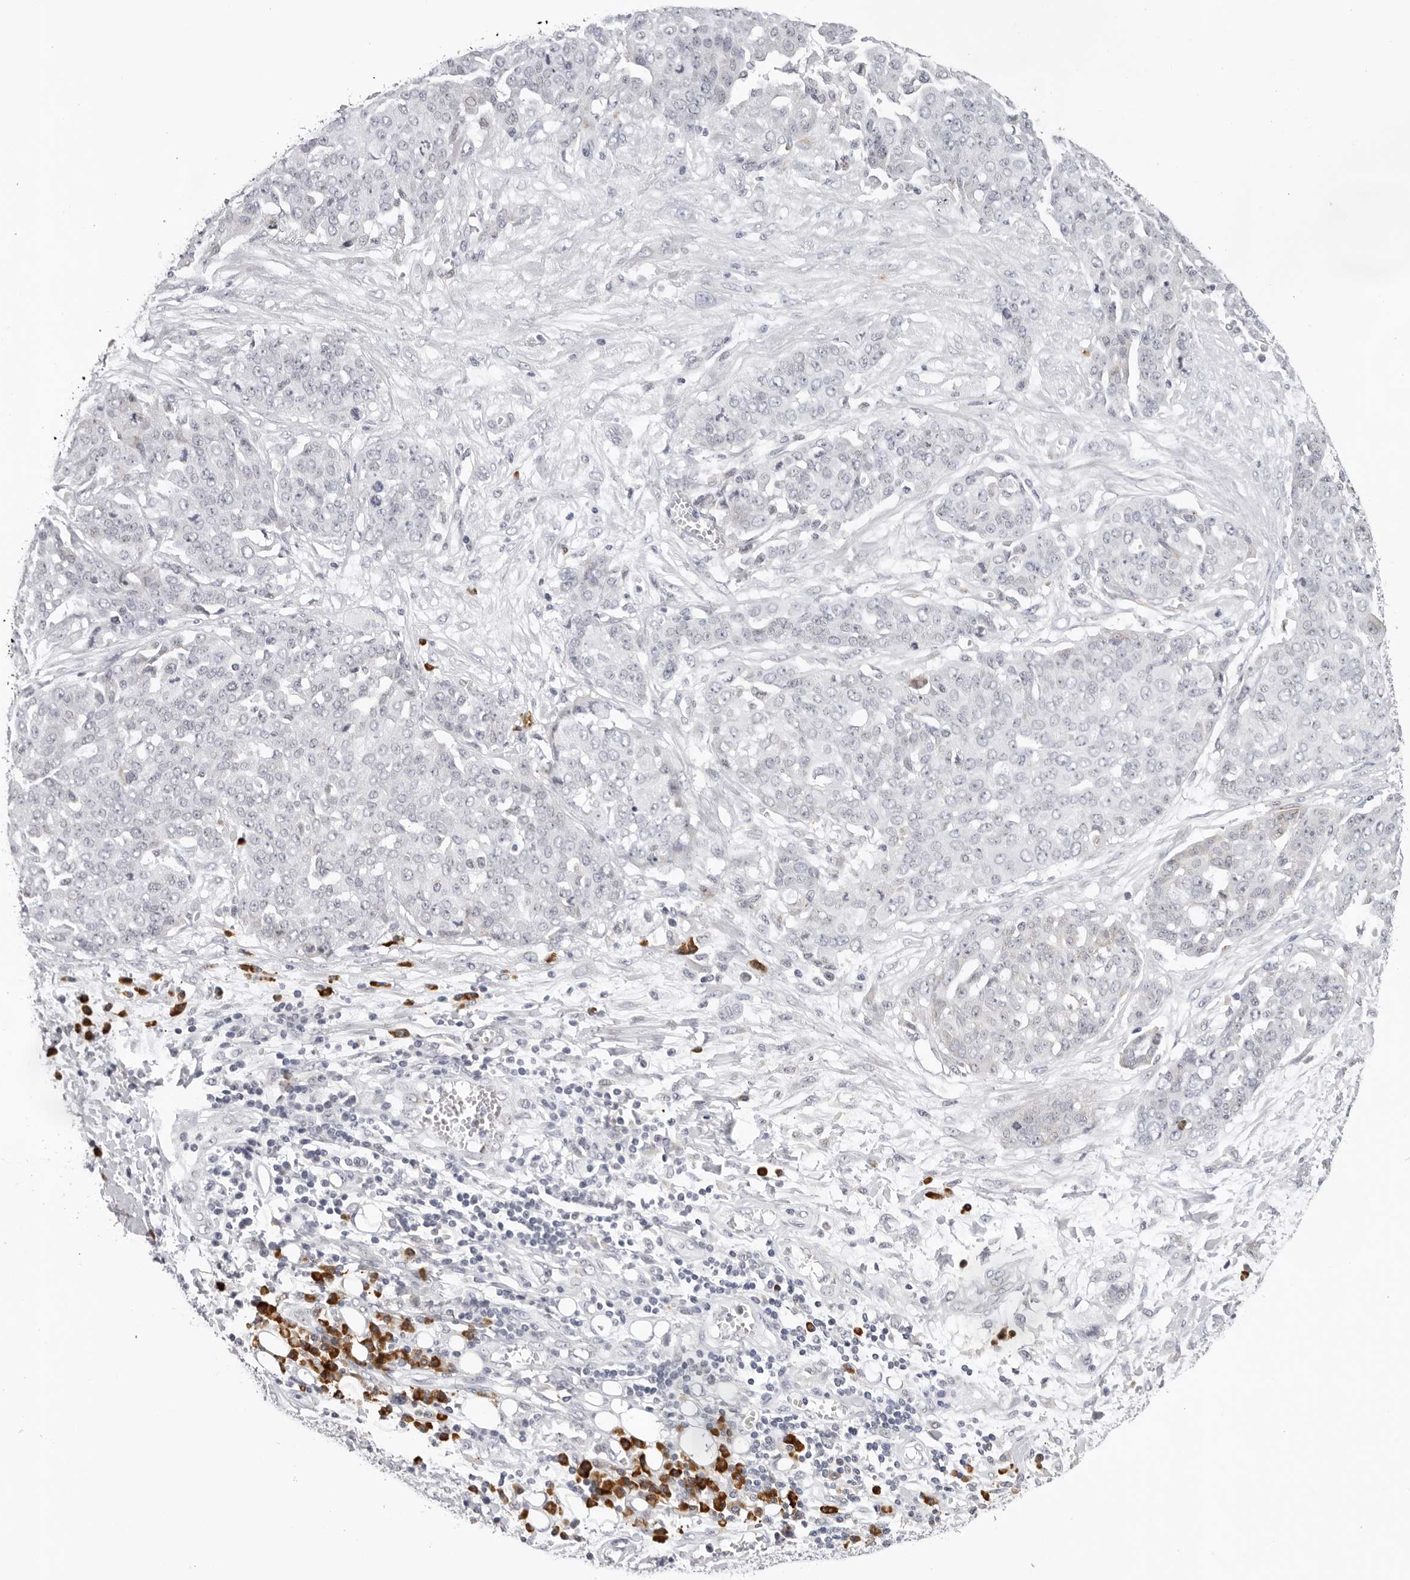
{"staining": {"intensity": "negative", "quantity": "none", "location": "none"}, "tissue": "ovarian cancer", "cell_type": "Tumor cells", "image_type": "cancer", "snomed": [{"axis": "morphology", "description": "Cystadenocarcinoma, serous, NOS"}, {"axis": "topography", "description": "Soft tissue"}, {"axis": "topography", "description": "Ovary"}], "caption": "Tumor cells are negative for protein expression in human serous cystadenocarcinoma (ovarian).", "gene": "IL17RA", "patient": {"sex": "female", "age": 57}}